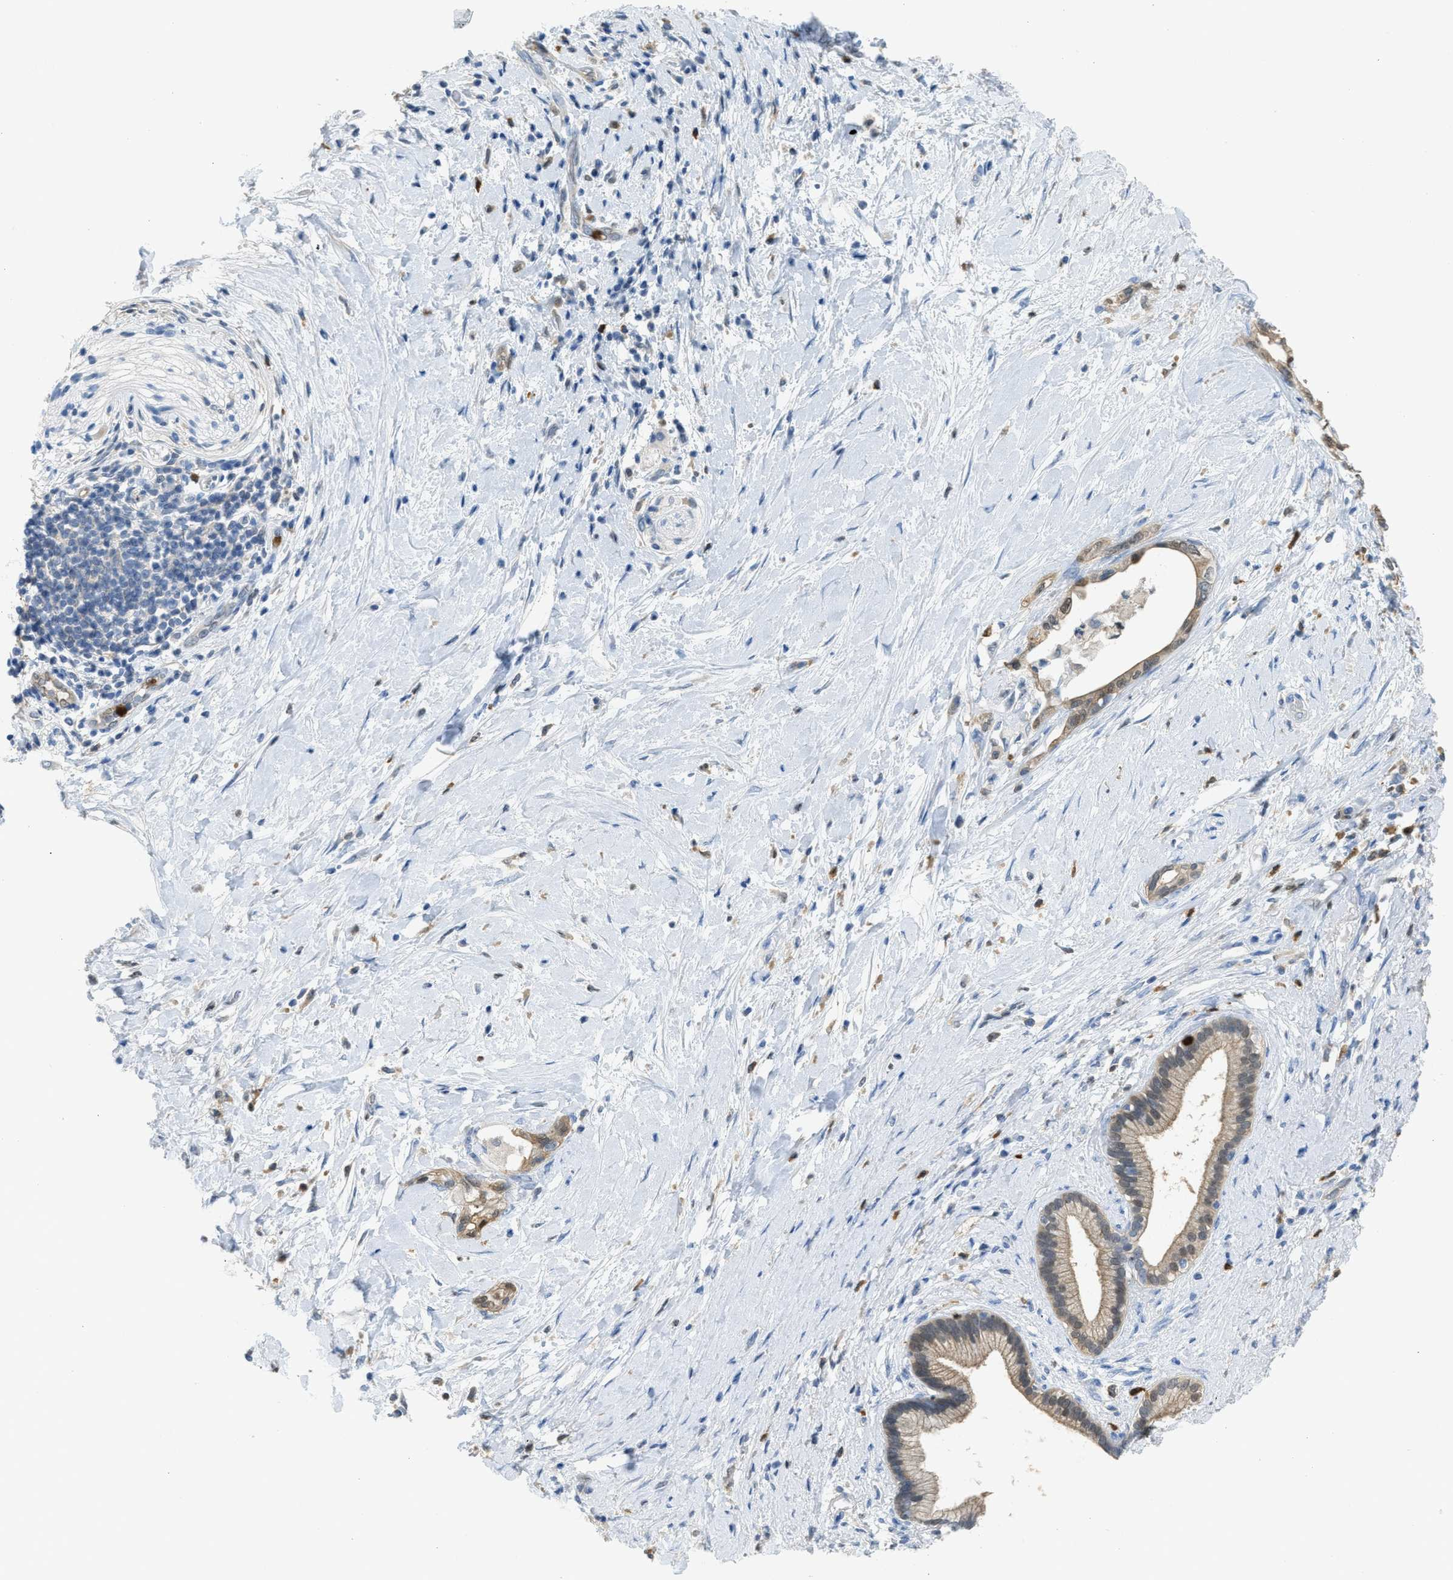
{"staining": {"intensity": "weak", "quantity": ">75%", "location": "cytoplasmic/membranous,nuclear"}, "tissue": "pancreatic cancer", "cell_type": "Tumor cells", "image_type": "cancer", "snomed": [{"axis": "morphology", "description": "Adenocarcinoma, NOS"}, {"axis": "topography", "description": "Pancreas"}], "caption": "Pancreatic cancer stained with DAB (3,3'-diaminobenzidine) IHC demonstrates low levels of weak cytoplasmic/membranous and nuclear staining in about >75% of tumor cells.", "gene": "SERPINB1", "patient": {"sex": "female", "age": 60}}